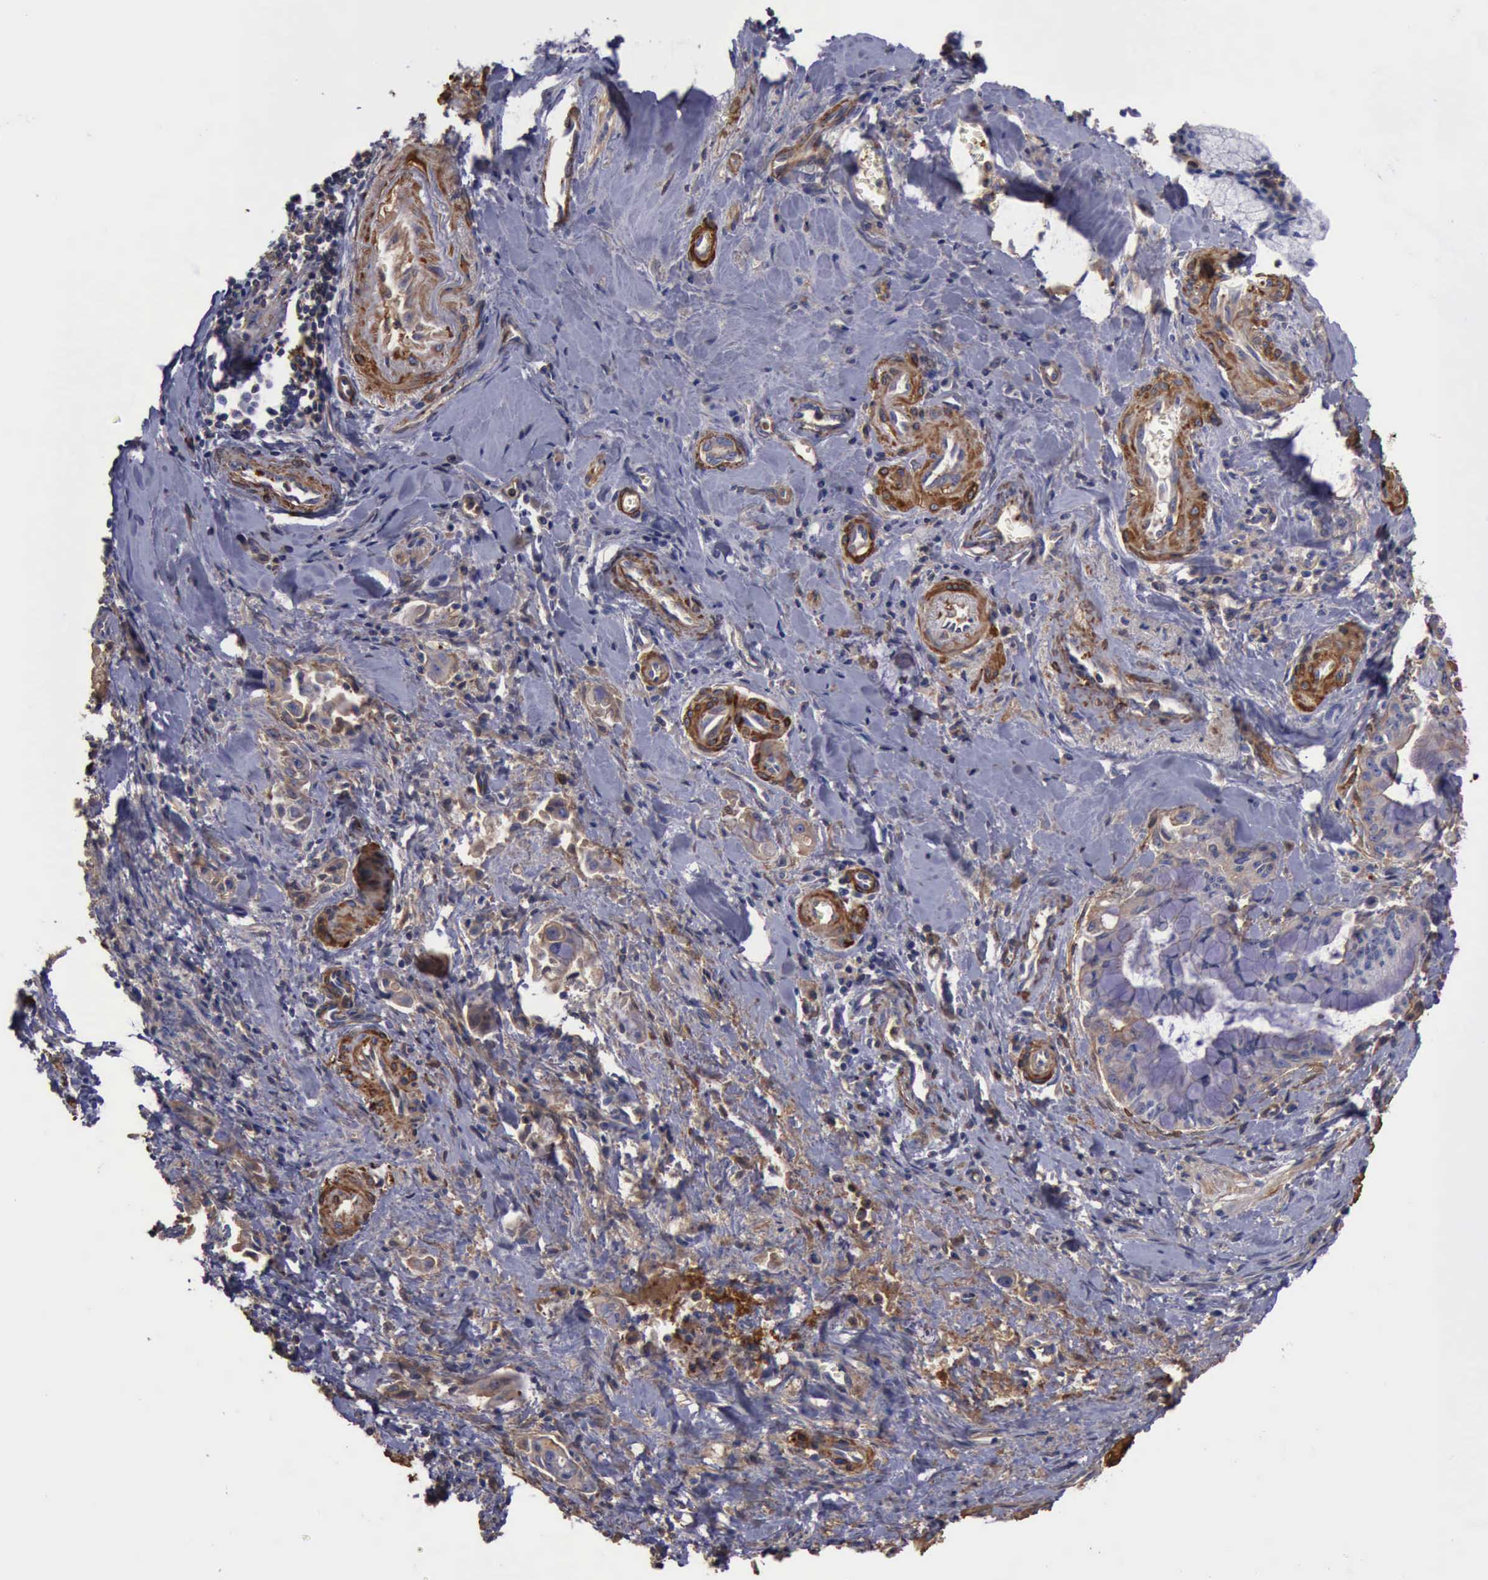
{"staining": {"intensity": "moderate", "quantity": "25%-75%", "location": "cytoplasmic/membranous"}, "tissue": "pancreatic cancer", "cell_type": "Tumor cells", "image_type": "cancer", "snomed": [{"axis": "morphology", "description": "Adenocarcinoma, NOS"}, {"axis": "topography", "description": "Pancreas"}], "caption": "Pancreatic cancer stained for a protein shows moderate cytoplasmic/membranous positivity in tumor cells.", "gene": "FLNA", "patient": {"sex": "male", "age": 59}}